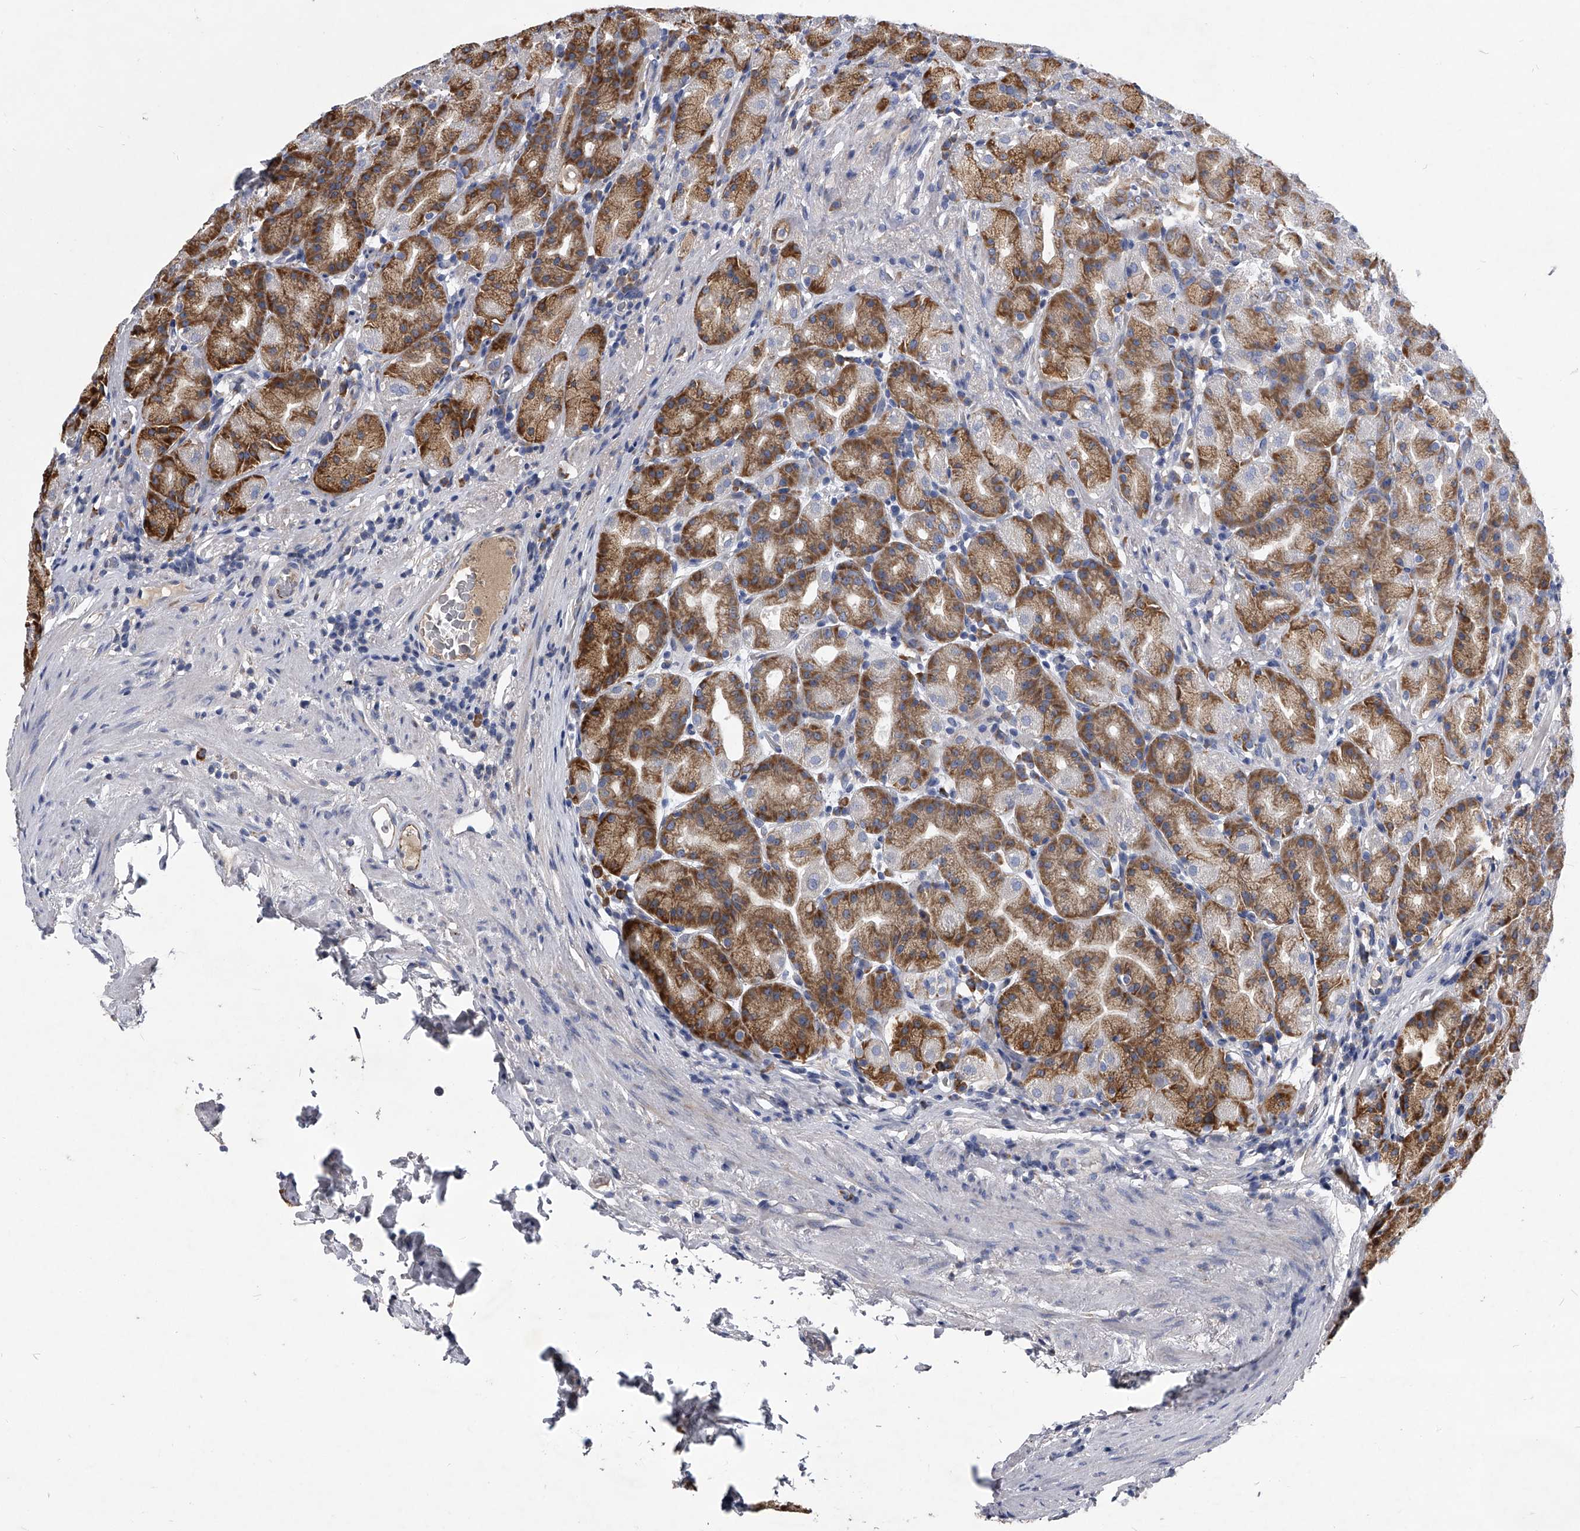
{"staining": {"intensity": "moderate", "quantity": ">75%", "location": "cytoplasmic/membranous"}, "tissue": "stomach", "cell_type": "Glandular cells", "image_type": "normal", "snomed": [{"axis": "morphology", "description": "Normal tissue, NOS"}, {"axis": "topography", "description": "Stomach, upper"}], "caption": "Stomach was stained to show a protein in brown. There is medium levels of moderate cytoplasmic/membranous expression in about >75% of glandular cells.", "gene": "CCR4", "patient": {"sex": "male", "age": 68}}